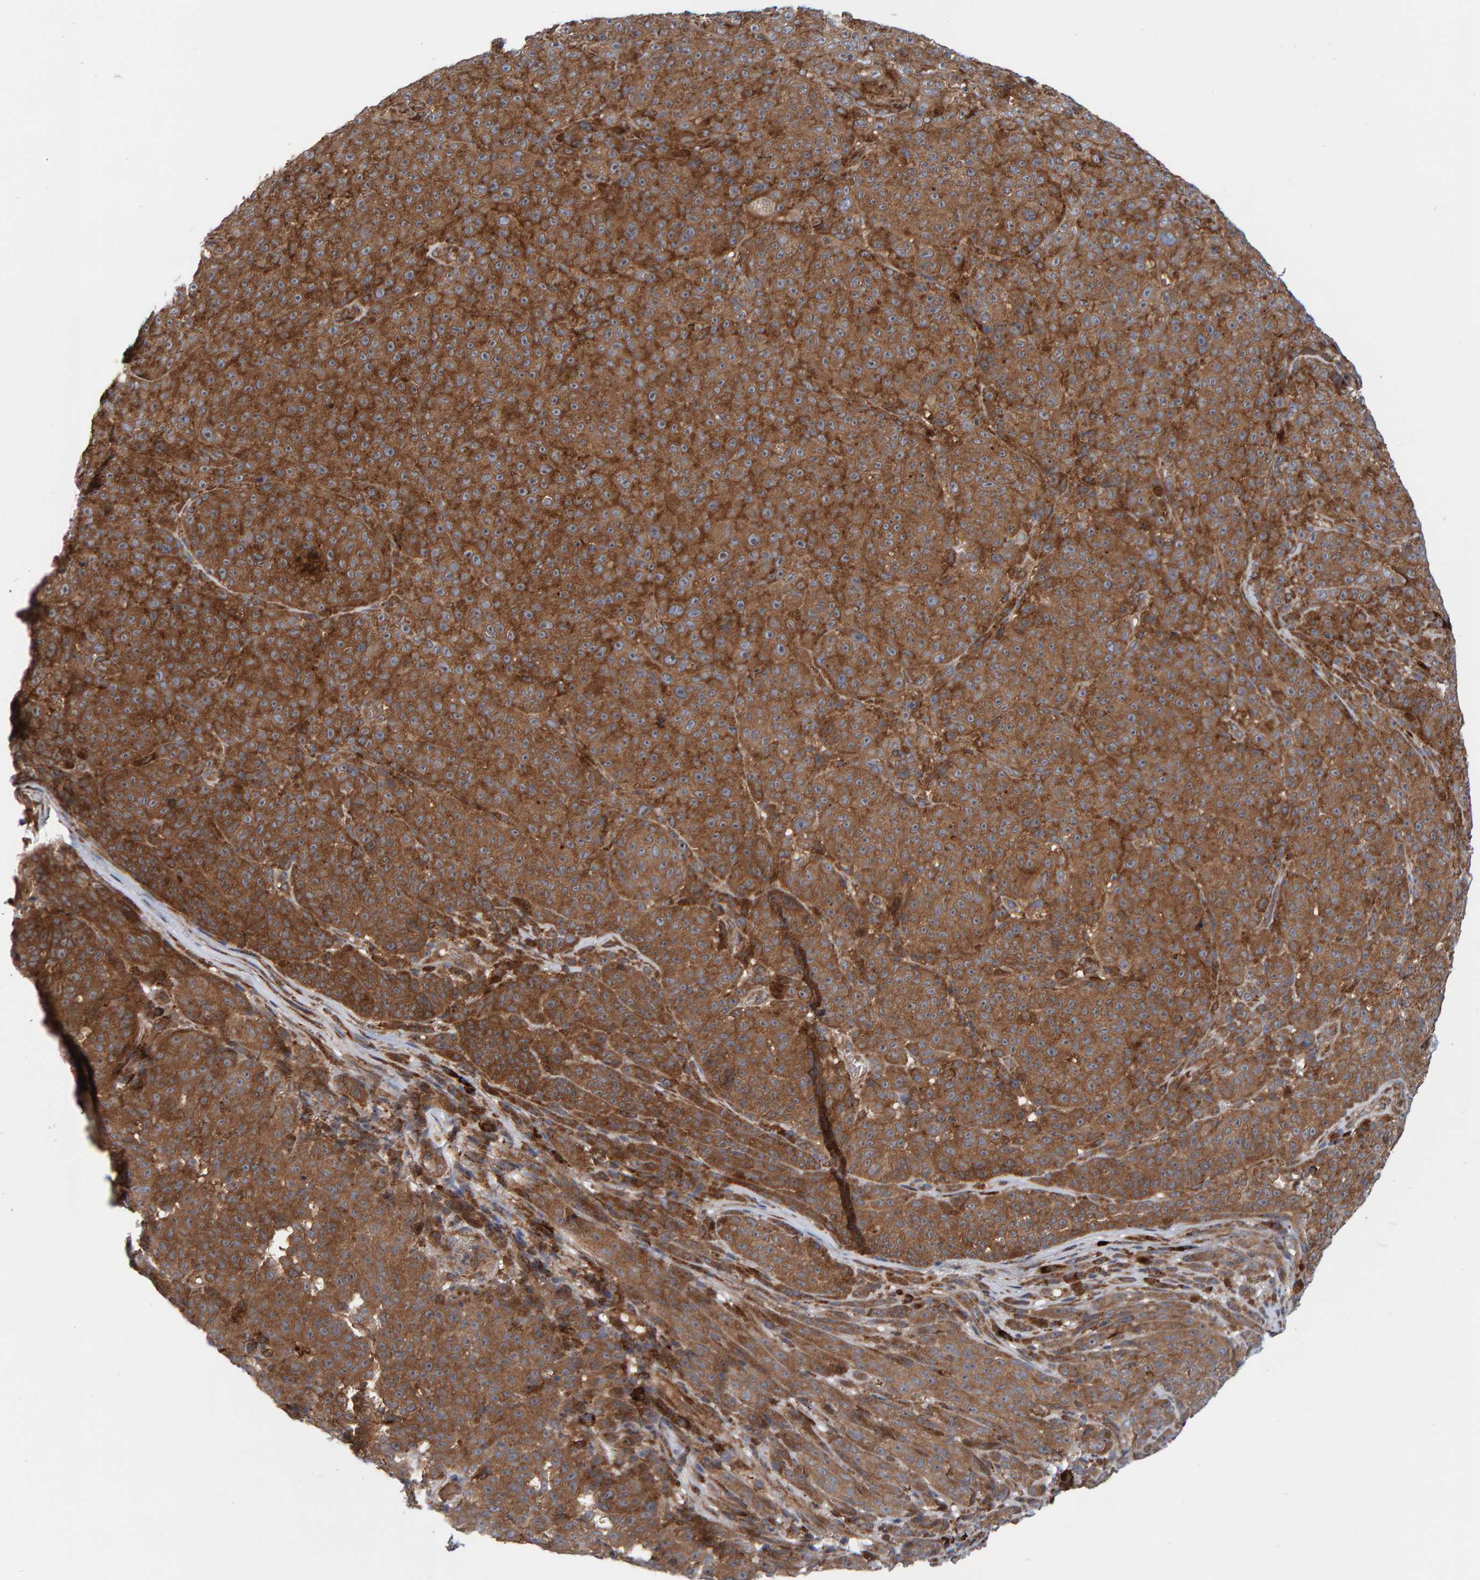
{"staining": {"intensity": "moderate", "quantity": ">75%", "location": "cytoplasmic/membranous"}, "tissue": "melanoma", "cell_type": "Tumor cells", "image_type": "cancer", "snomed": [{"axis": "morphology", "description": "Malignant melanoma, NOS"}, {"axis": "topography", "description": "Skin"}], "caption": "Brown immunohistochemical staining in human malignant melanoma reveals moderate cytoplasmic/membranous positivity in about >75% of tumor cells. Using DAB (brown) and hematoxylin (blue) stains, captured at high magnification using brightfield microscopy.", "gene": "KIAA0753", "patient": {"sex": "female", "age": 82}}